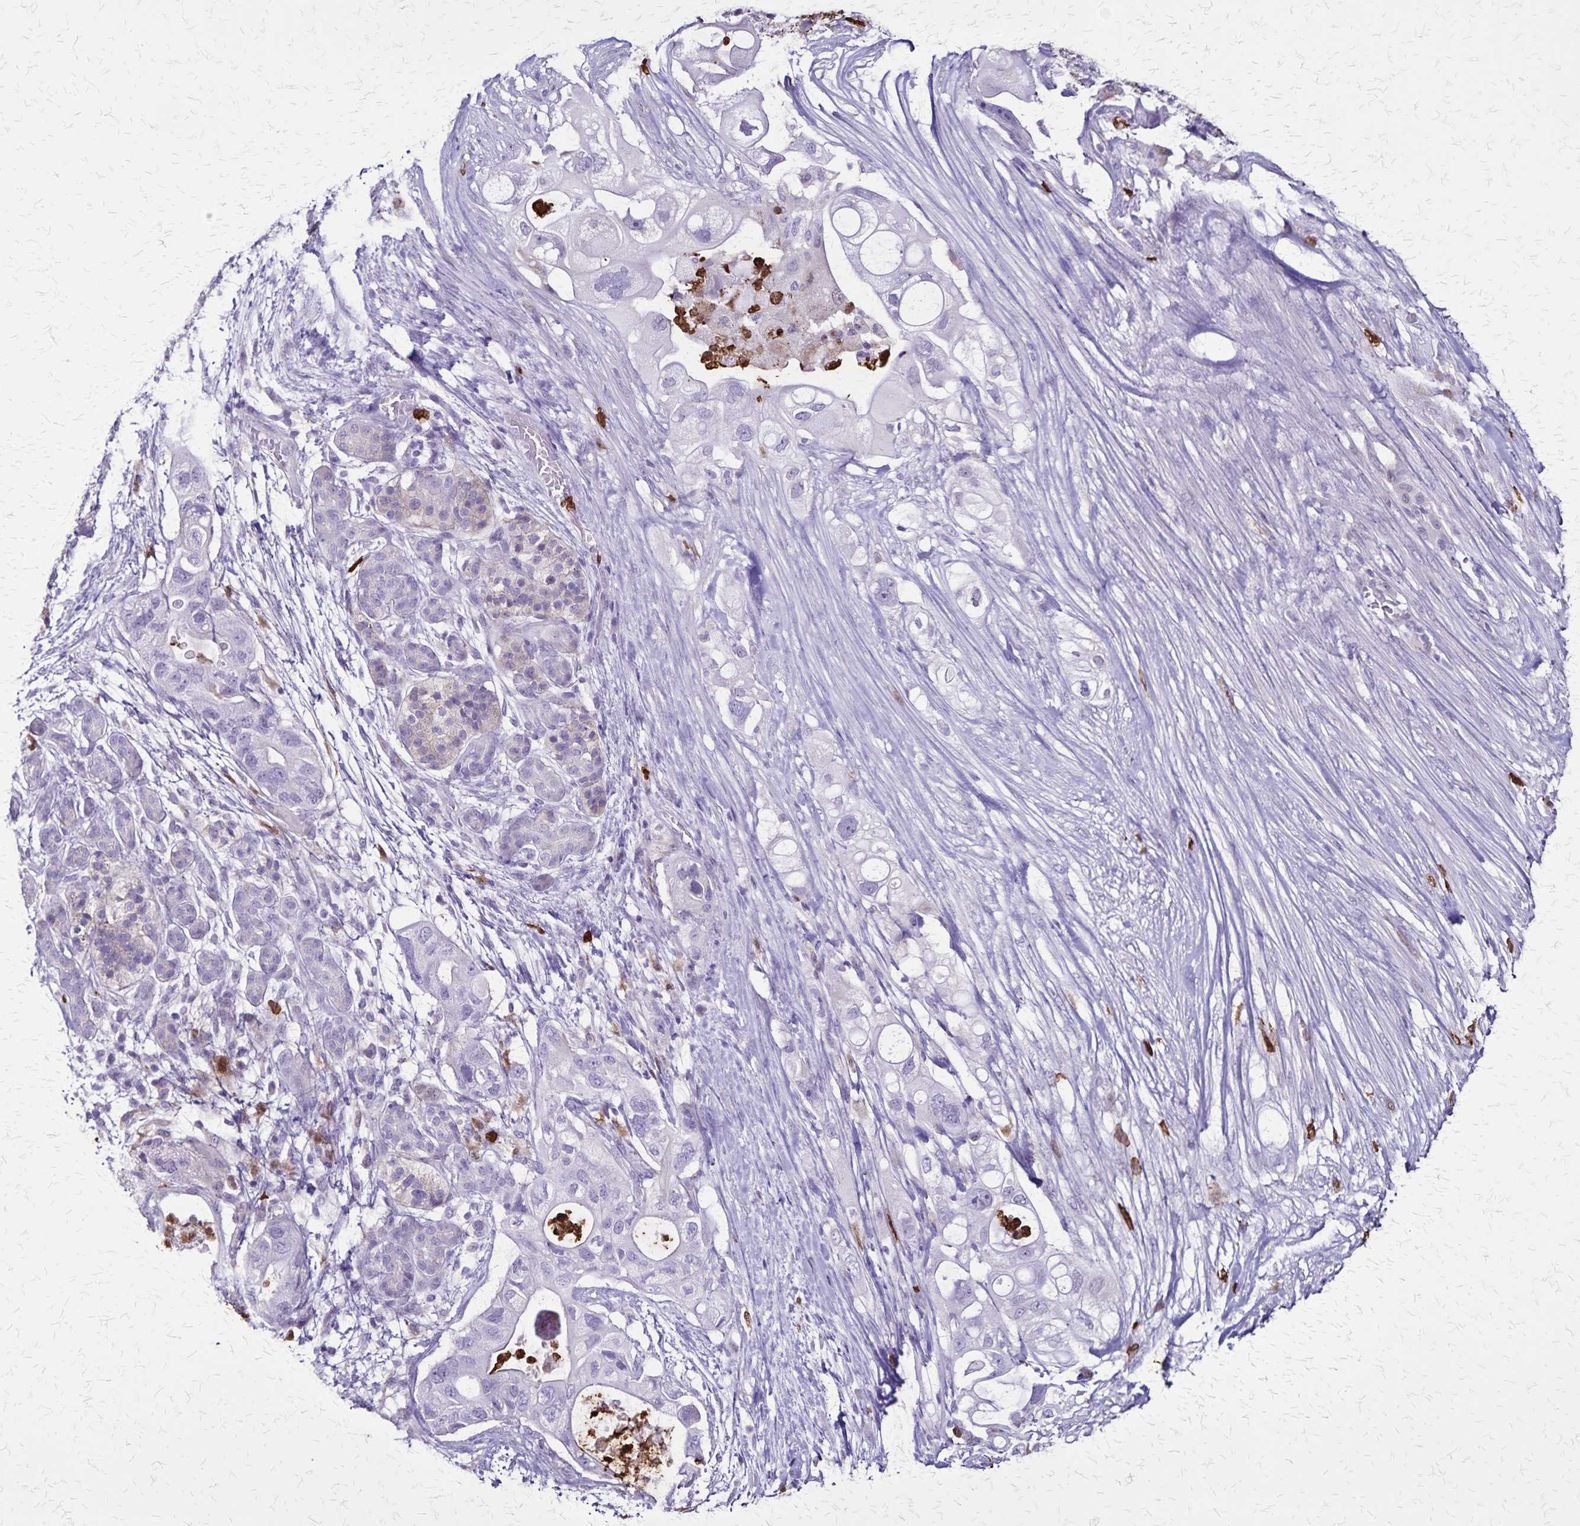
{"staining": {"intensity": "negative", "quantity": "none", "location": "none"}, "tissue": "pancreatic cancer", "cell_type": "Tumor cells", "image_type": "cancer", "snomed": [{"axis": "morphology", "description": "Adenocarcinoma, NOS"}, {"axis": "topography", "description": "Pancreas"}], "caption": "Protein analysis of adenocarcinoma (pancreatic) displays no significant expression in tumor cells. Brightfield microscopy of IHC stained with DAB (3,3'-diaminobenzidine) (brown) and hematoxylin (blue), captured at high magnification.", "gene": "ULBP3", "patient": {"sex": "female", "age": 72}}